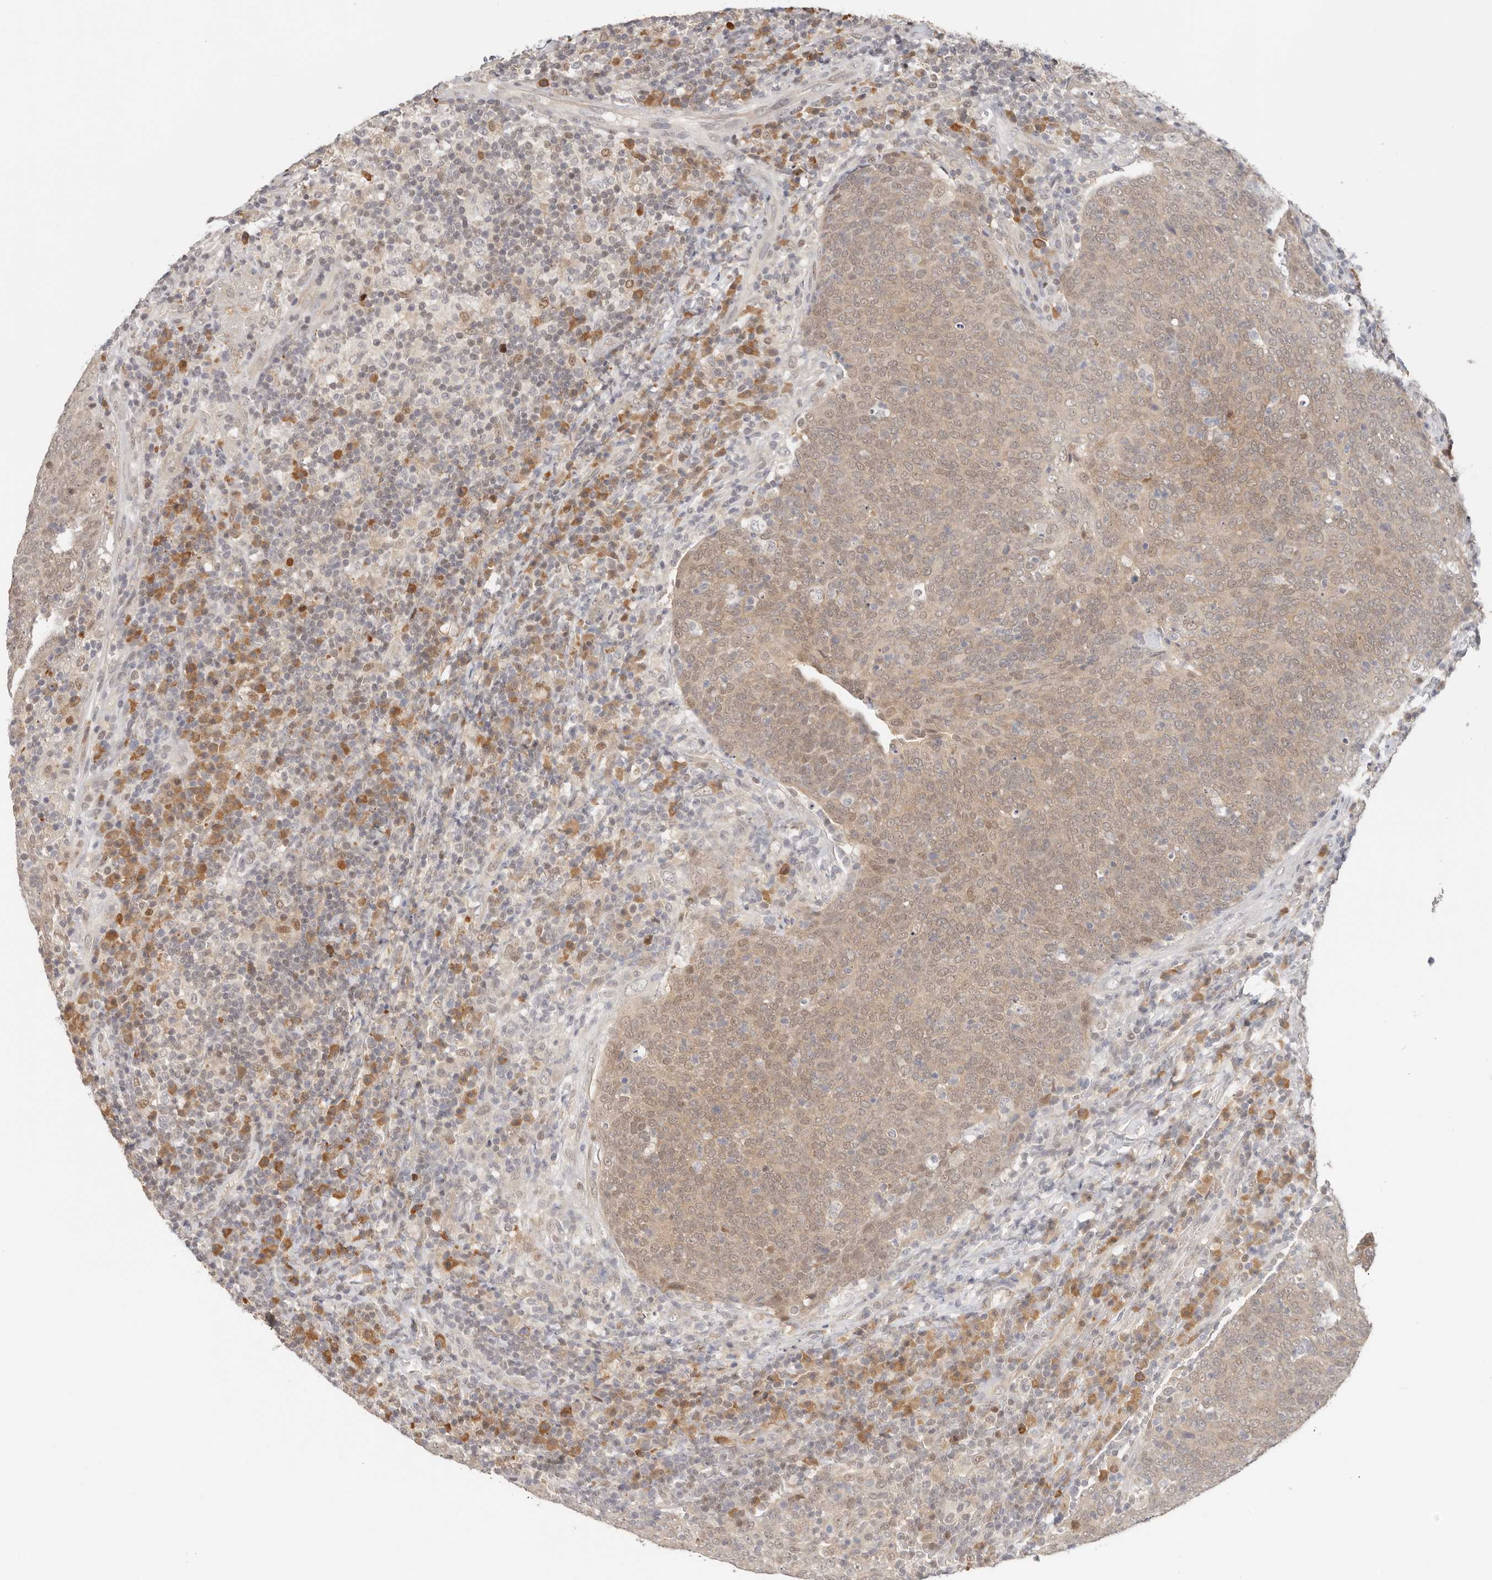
{"staining": {"intensity": "weak", "quantity": ">75%", "location": "cytoplasmic/membranous,nuclear"}, "tissue": "head and neck cancer", "cell_type": "Tumor cells", "image_type": "cancer", "snomed": [{"axis": "morphology", "description": "Squamous cell carcinoma, NOS"}, {"axis": "morphology", "description": "Squamous cell carcinoma, metastatic, NOS"}, {"axis": "topography", "description": "Lymph node"}, {"axis": "topography", "description": "Head-Neck"}], "caption": "Immunohistochemistry (IHC) (DAB (3,3'-diaminobenzidine)) staining of head and neck metastatic squamous cell carcinoma displays weak cytoplasmic/membranous and nuclear protein positivity in about >75% of tumor cells.", "gene": "LARP7", "patient": {"sex": "male", "age": 62}}